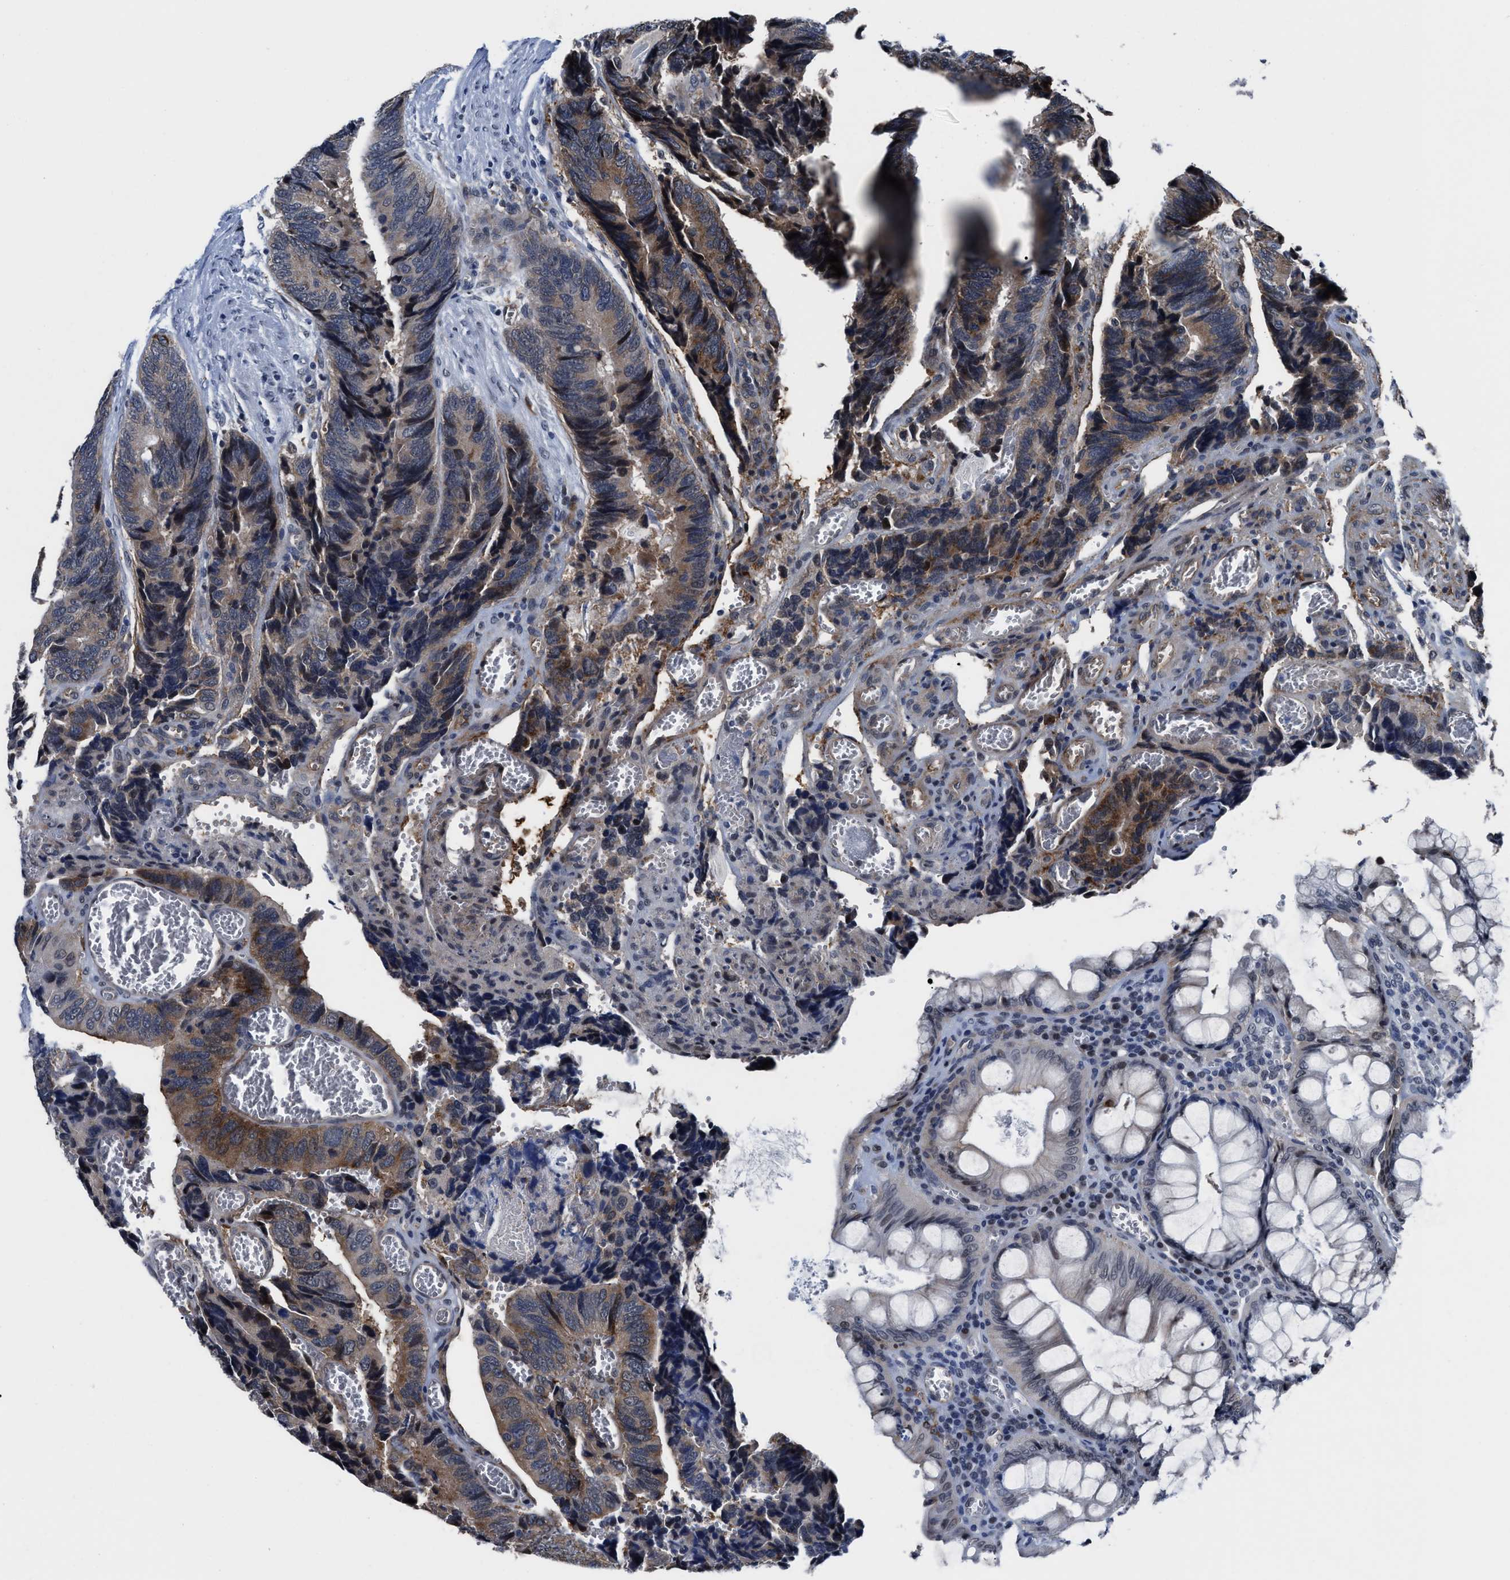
{"staining": {"intensity": "moderate", "quantity": ">75%", "location": "cytoplasmic/membranous"}, "tissue": "colorectal cancer", "cell_type": "Tumor cells", "image_type": "cancer", "snomed": [{"axis": "morphology", "description": "Adenocarcinoma, NOS"}, {"axis": "topography", "description": "Colon"}], "caption": "A medium amount of moderate cytoplasmic/membranous staining is seen in approximately >75% of tumor cells in colorectal adenocarcinoma tissue.", "gene": "MARCKSL1", "patient": {"sex": "male", "age": 72}}